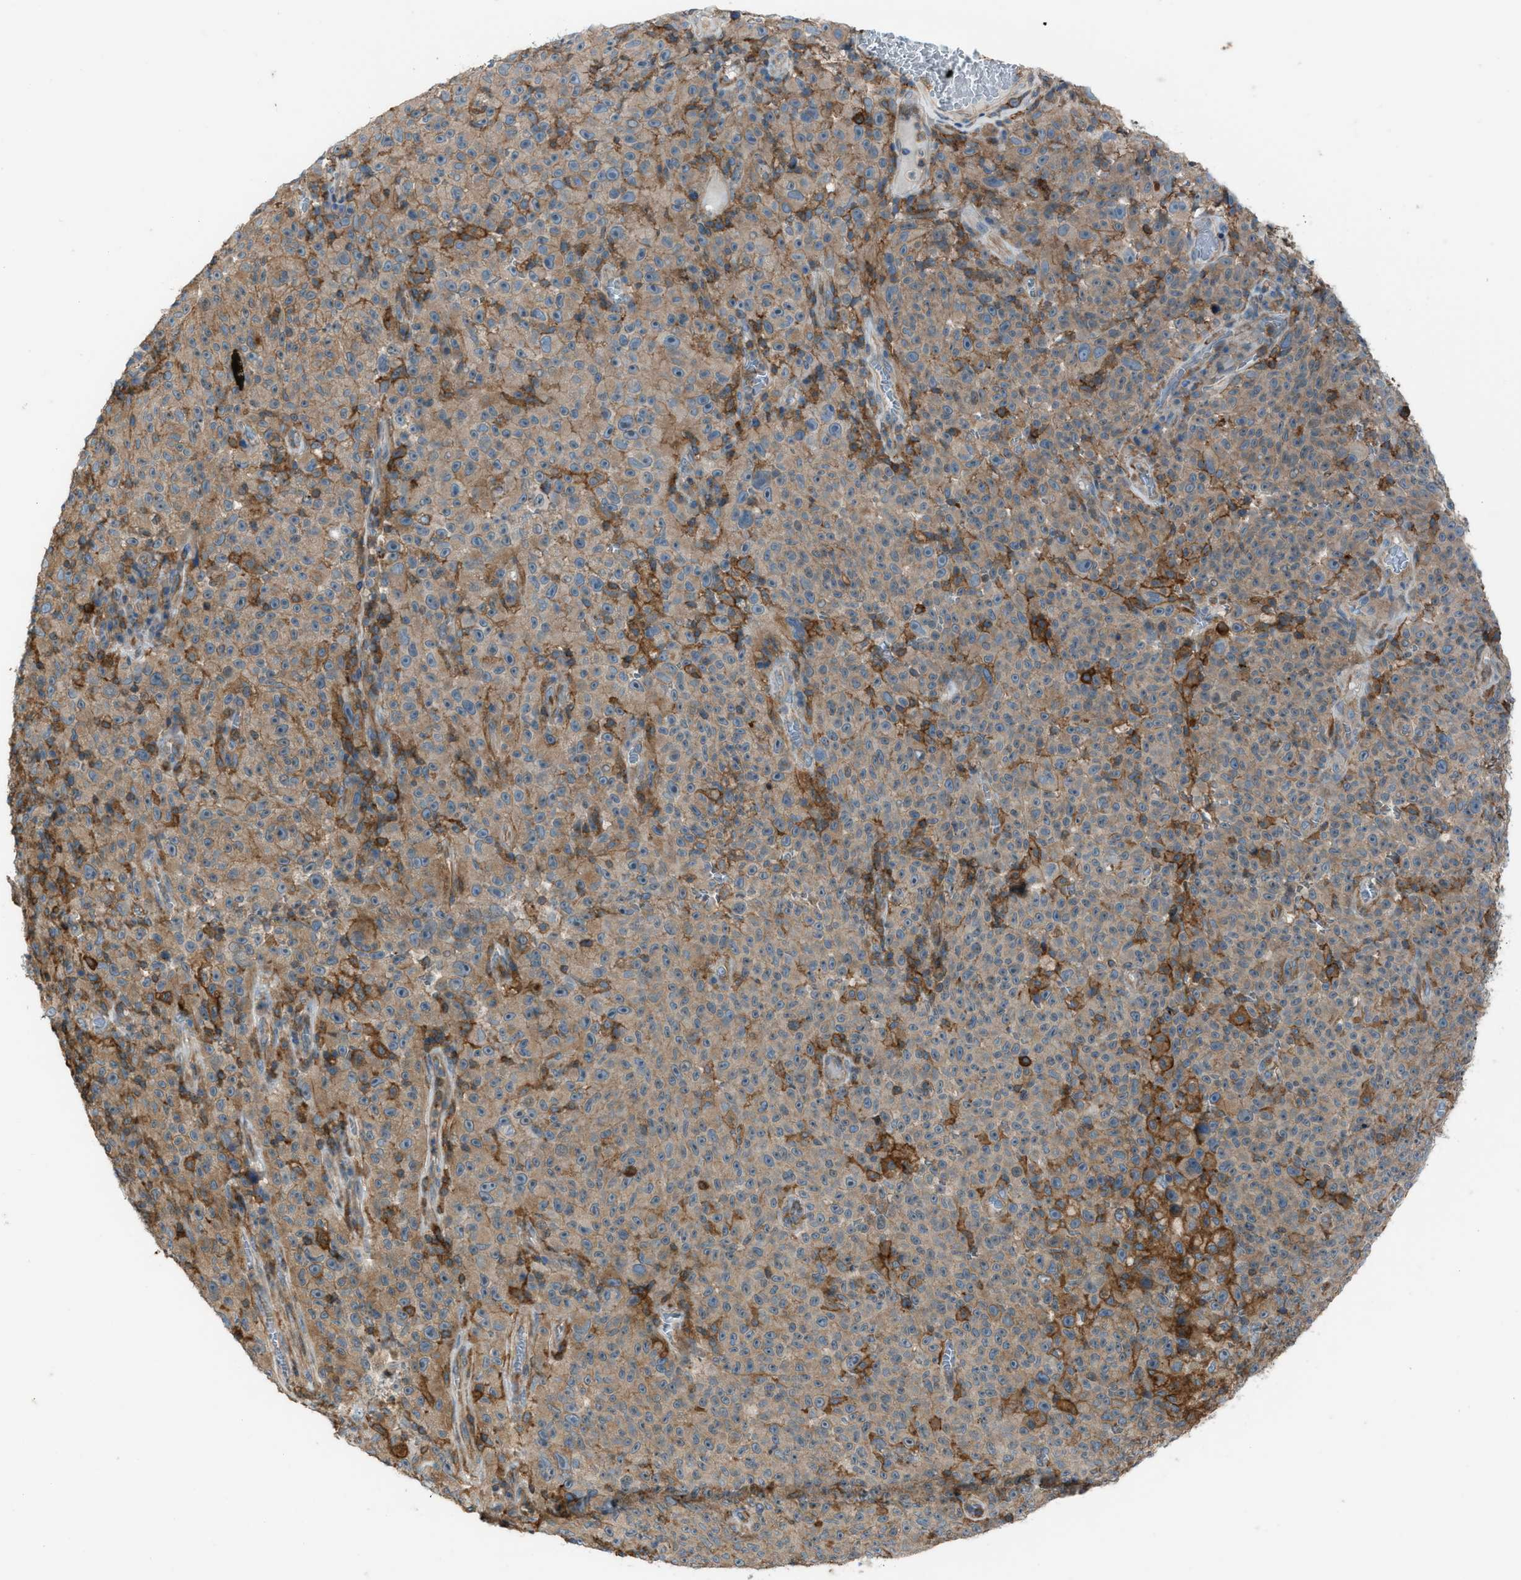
{"staining": {"intensity": "moderate", "quantity": ">75%", "location": "cytoplasmic/membranous"}, "tissue": "melanoma", "cell_type": "Tumor cells", "image_type": "cancer", "snomed": [{"axis": "morphology", "description": "Malignant melanoma, NOS"}, {"axis": "topography", "description": "Skin"}], "caption": "Immunohistochemical staining of melanoma reveals medium levels of moderate cytoplasmic/membranous protein expression in about >75% of tumor cells.", "gene": "DYRK1A", "patient": {"sex": "female", "age": 82}}